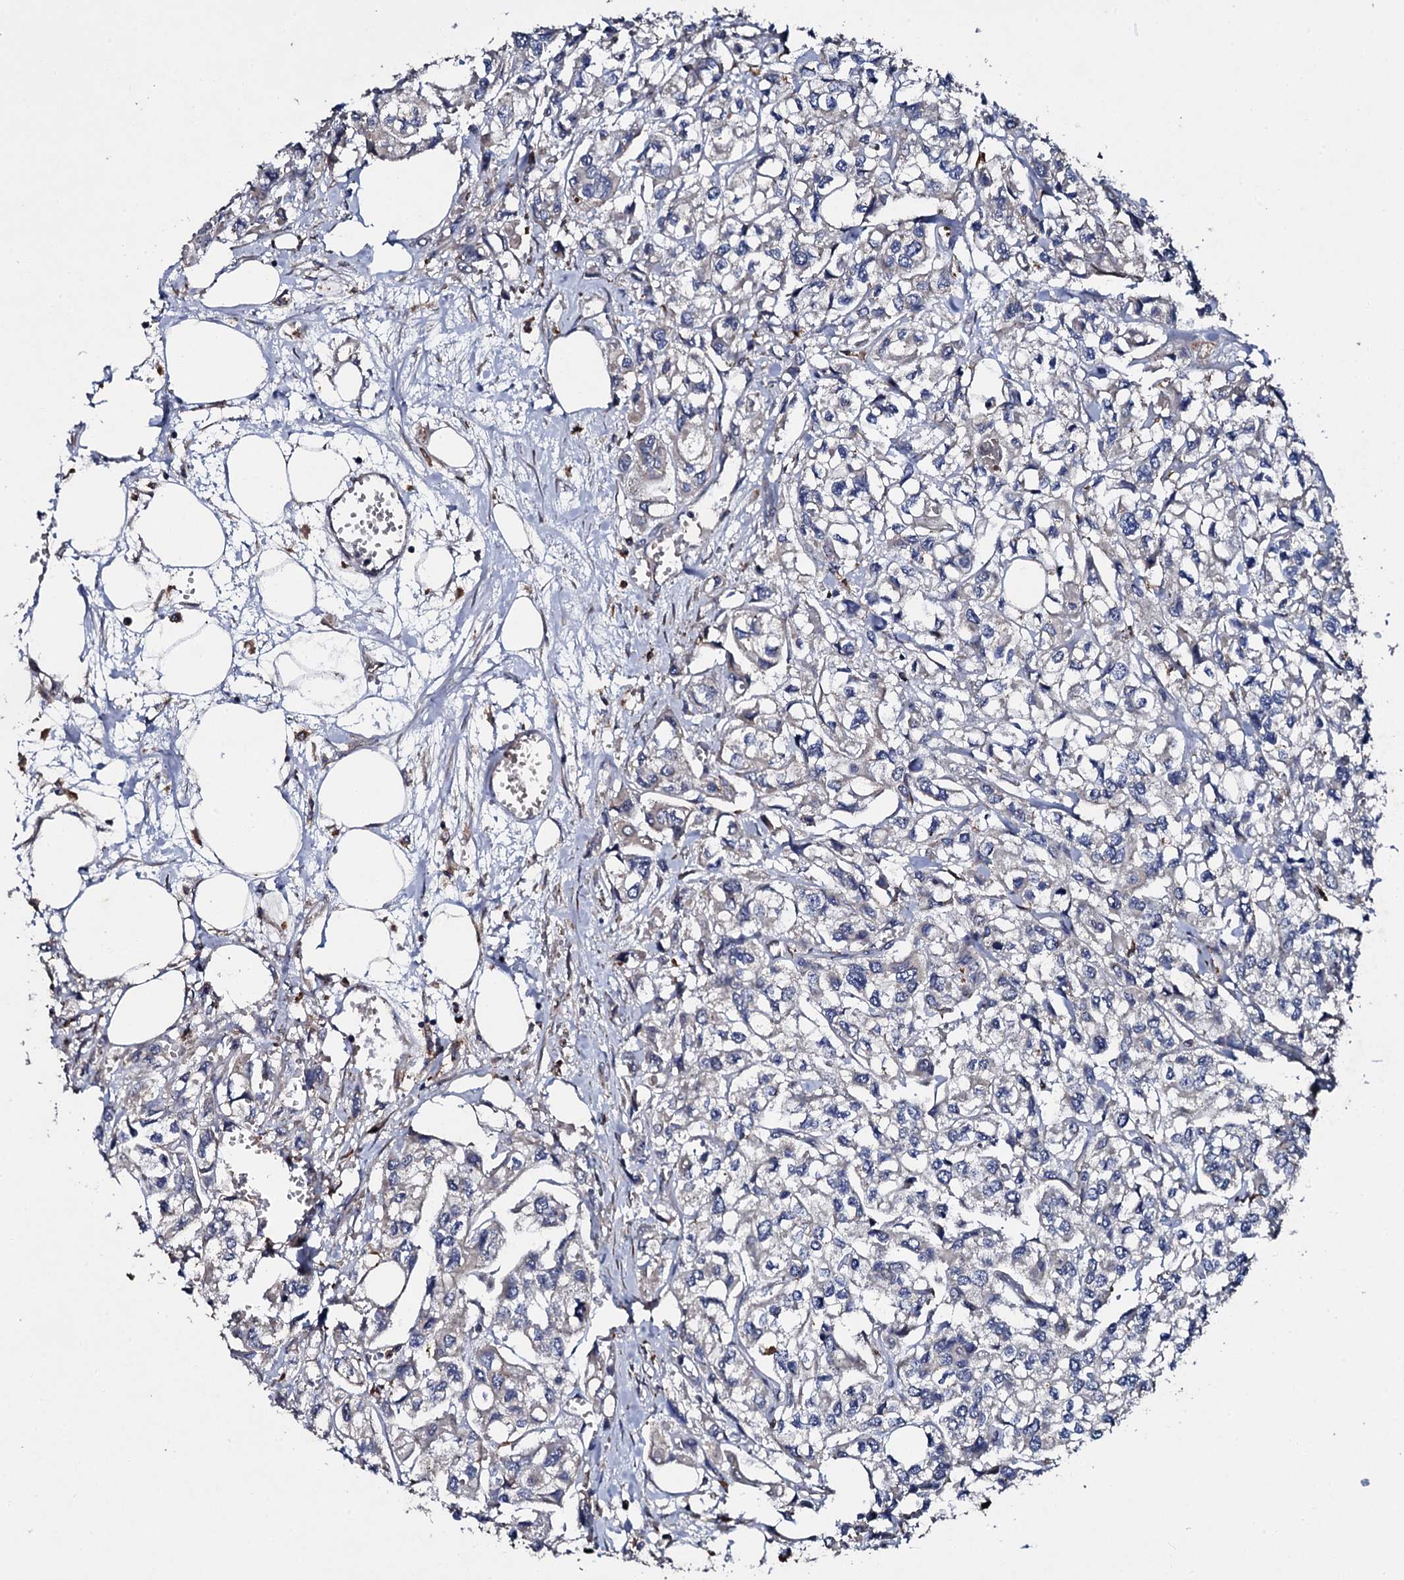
{"staining": {"intensity": "negative", "quantity": "none", "location": "none"}, "tissue": "urothelial cancer", "cell_type": "Tumor cells", "image_type": "cancer", "snomed": [{"axis": "morphology", "description": "Urothelial carcinoma, High grade"}, {"axis": "topography", "description": "Urinary bladder"}], "caption": "Immunohistochemical staining of human high-grade urothelial carcinoma shows no significant expression in tumor cells. (IHC, brightfield microscopy, high magnification).", "gene": "LRRC28", "patient": {"sex": "male", "age": 67}}